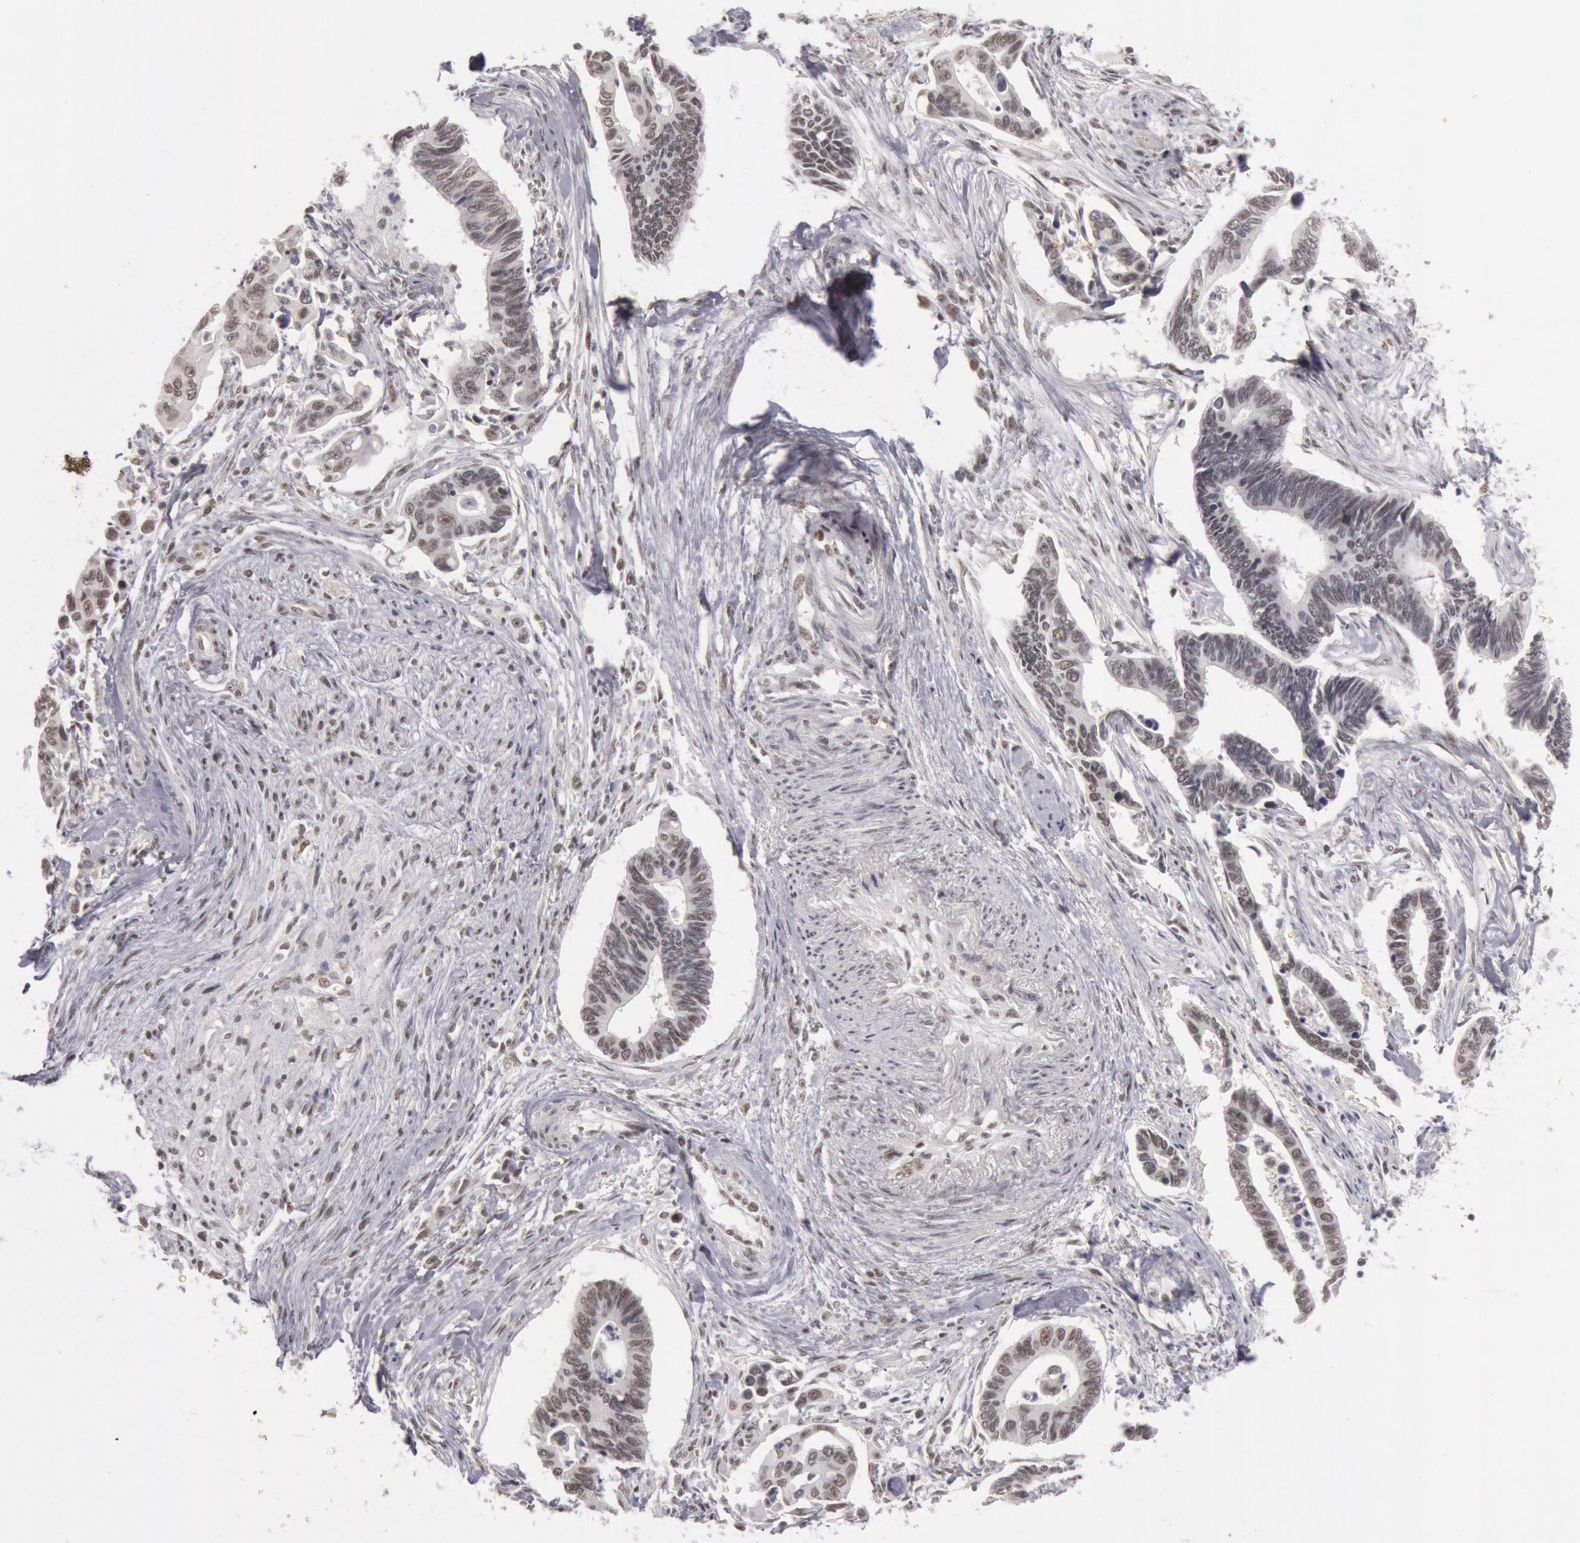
{"staining": {"intensity": "weak", "quantity": ">75%", "location": "nuclear"}, "tissue": "pancreatic cancer", "cell_type": "Tumor cells", "image_type": "cancer", "snomed": [{"axis": "morphology", "description": "Adenocarcinoma, NOS"}, {"axis": "topography", "description": "Pancreas"}], "caption": "Tumor cells show low levels of weak nuclear positivity in about >75% of cells in pancreatic cancer. (IHC, brightfield microscopy, high magnification).", "gene": "ESS2", "patient": {"sex": "female", "age": 70}}